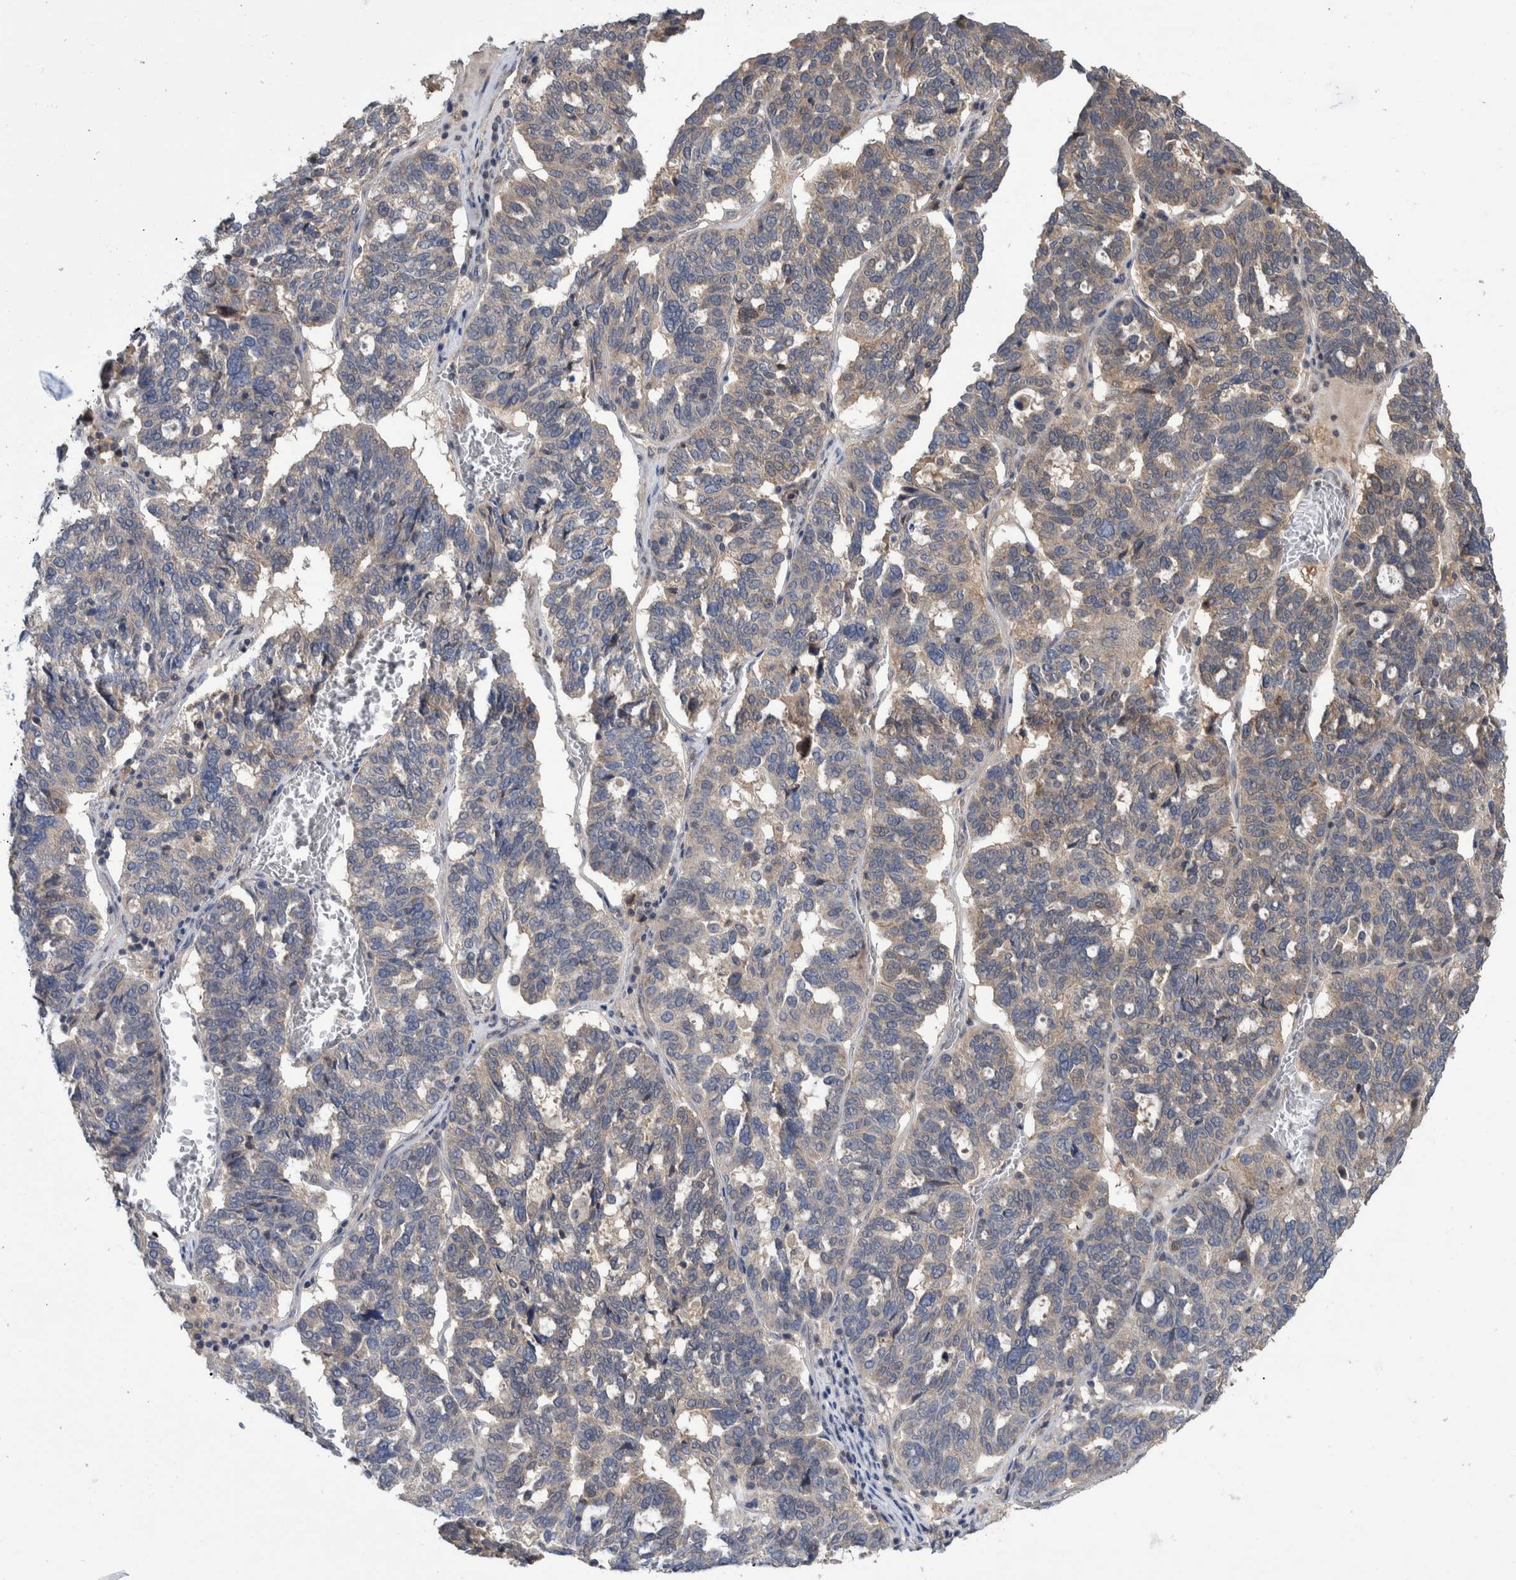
{"staining": {"intensity": "weak", "quantity": ">75%", "location": "cytoplasmic/membranous"}, "tissue": "ovarian cancer", "cell_type": "Tumor cells", "image_type": "cancer", "snomed": [{"axis": "morphology", "description": "Cystadenocarcinoma, serous, NOS"}, {"axis": "topography", "description": "Ovary"}], "caption": "Immunohistochemistry image of neoplastic tissue: human ovarian cancer (serous cystadenocarcinoma) stained using immunohistochemistry (IHC) exhibits low levels of weak protein expression localized specifically in the cytoplasmic/membranous of tumor cells, appearing as a cytoplasmic/membranous brown color.", "gene": "PLPBP", "patient": {"sex": "female", "age": 59}}